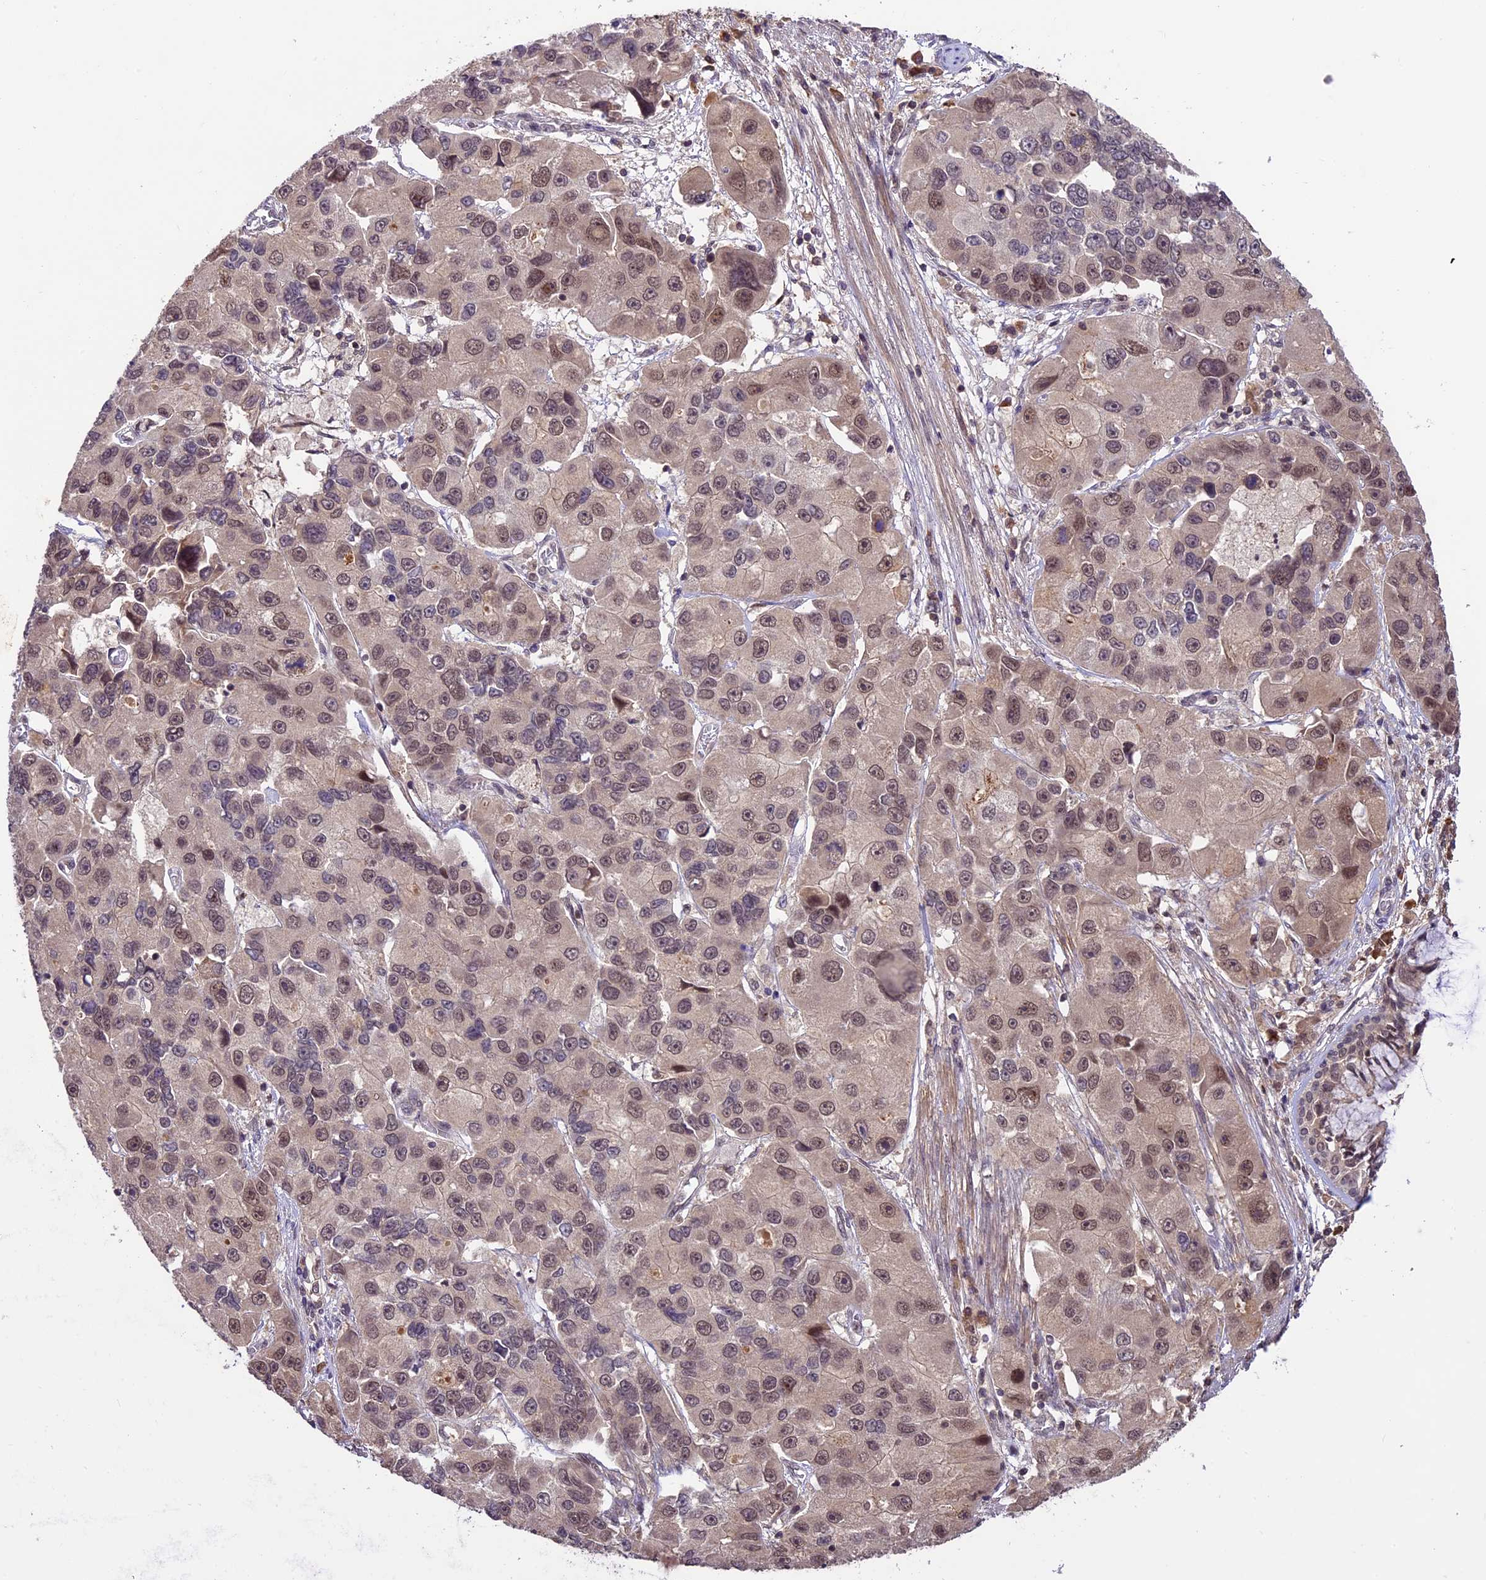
{"staining": {"intensity": "weak", "quantity": "25%-75%", "location": "nuclear"}, "tissue": "lung cancer", "cell_type": "Tumor cells", "image_type": "cancer", "snomed": [{"axis": "morphology", "description": "Adenocarcinoma, NOS"}, {"axis": "topography", "description": "Lung"}], "caption": "Tumor cells exhibit low levels of weak nuclear staining in approximately 25%-75% of cells in human adenocarcinoma (lung).", "gene": "ATP10A", "patient": {"sex": "female", "age": 54}}